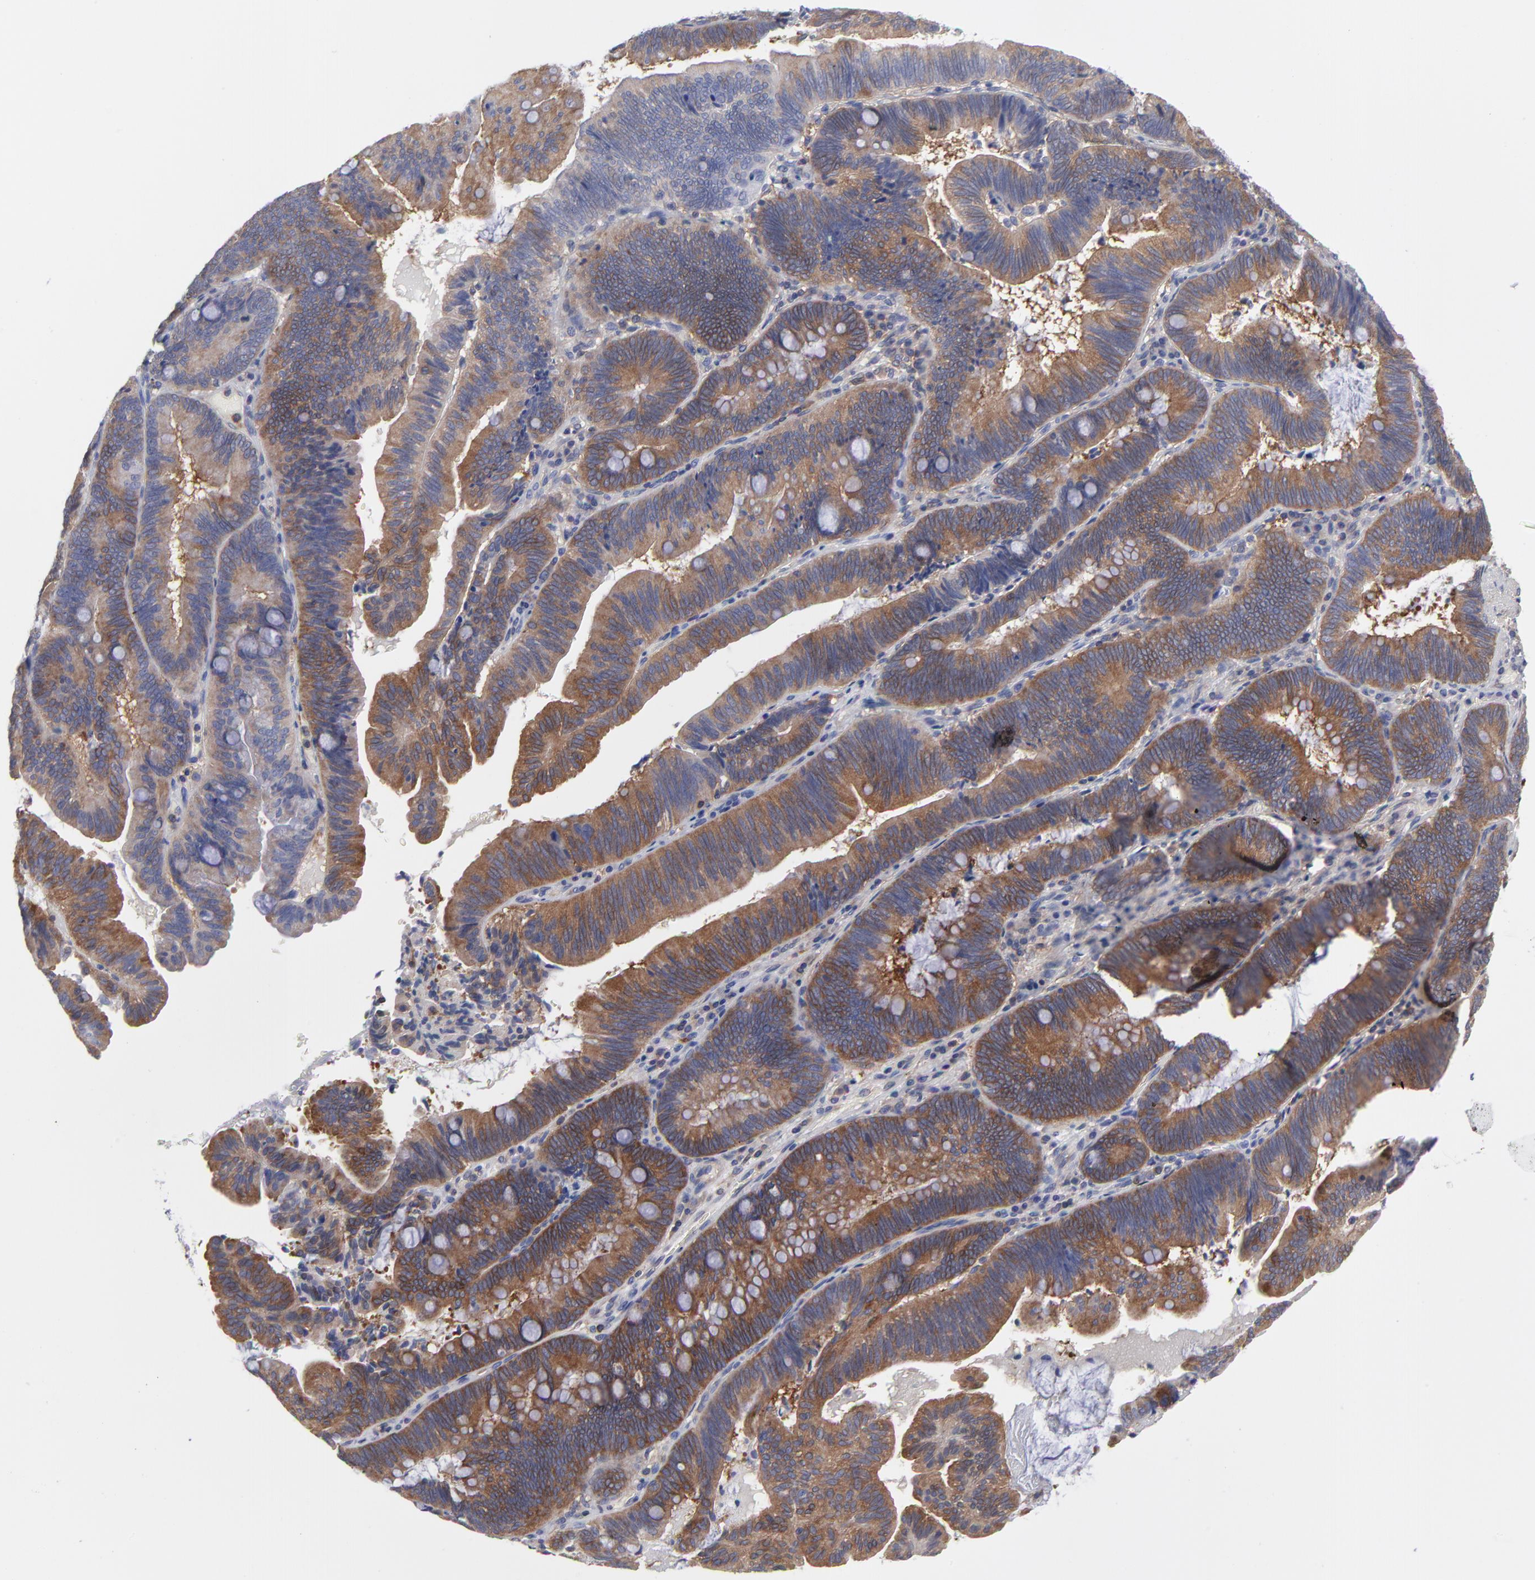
{"staining": {"intensity": "moderate", "quantity": ">75%", "location": "cytoplasmic/membranous"}, "tissue": "pancreatic cancer", "cell_type": "Tumor cells", "image_type": "cancer", "snomed": [{"axis": "morphology", "description": "Adenocarcinoma, NOS"}, {"axis": "topography", "description": "Pancreas"}], "caption": "Immunohistochemistry (IHC) (DAB) staining of human pancreatic adenocarcinoma reveals moderate cytoplasmic/membranous protein positivity in approximately >75% of tumor cells. (brown staining indicates protein expression, while blue staining denotes nuclei).", "gene": "NFKBIA", "patient": {"sex": "male", "age": 82}}